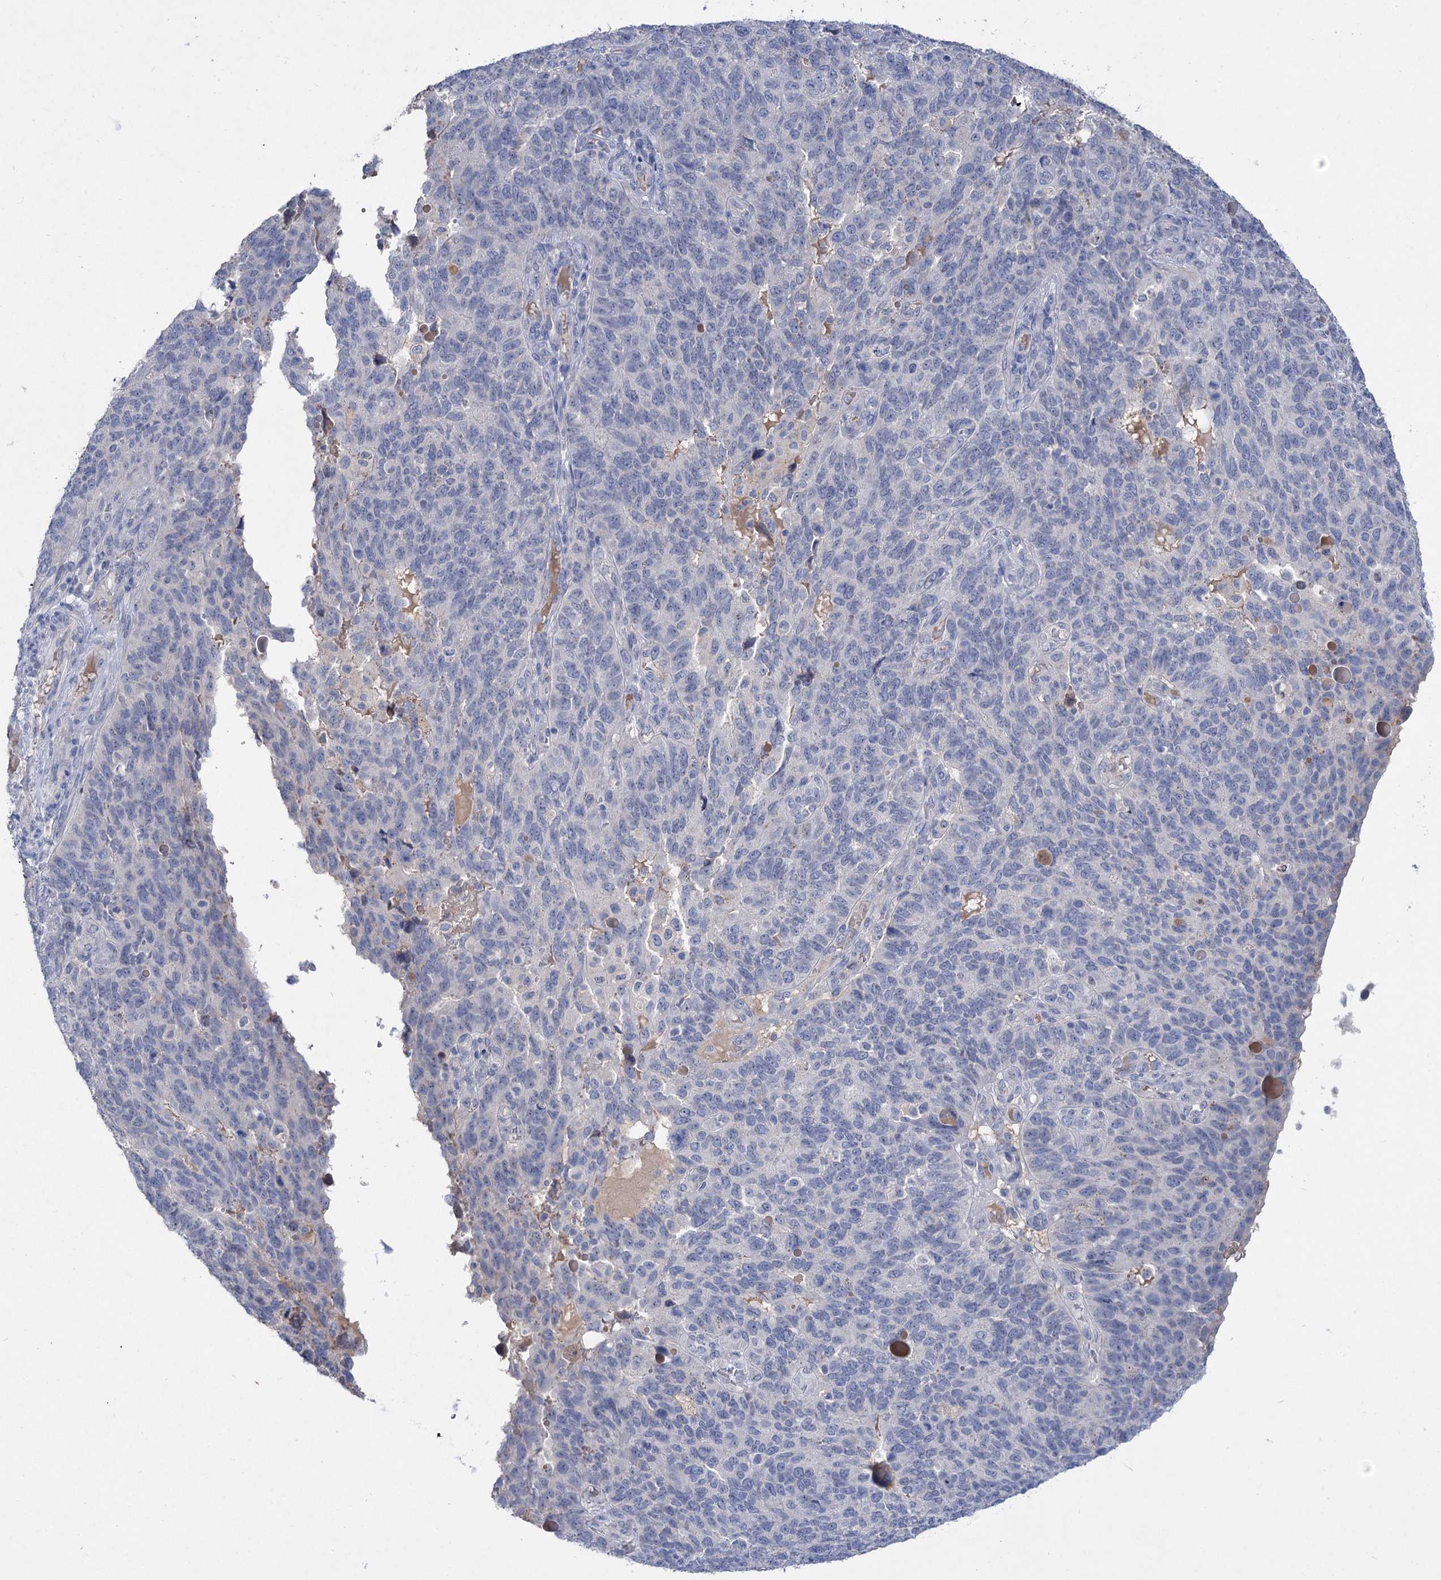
{"staining": {"intensity": "negative", "quantity": "none", "location": "none"}, "tissue": "endometrial cancer", "cell_type": "Tumor cells", "image_type": "cancer", "snomed": [{"axis": "morphology", "description": "Adenocarcinoma, NOS"}, {"axis": "topography", "description": "Endometrium"}], "caption": "Protein analysis of endometrial cancer (adenocarcinoma) reveals no significant expression in tumor cells.", "gene": "ATP4A", "patient": {"sex": "female", "age": 66}}